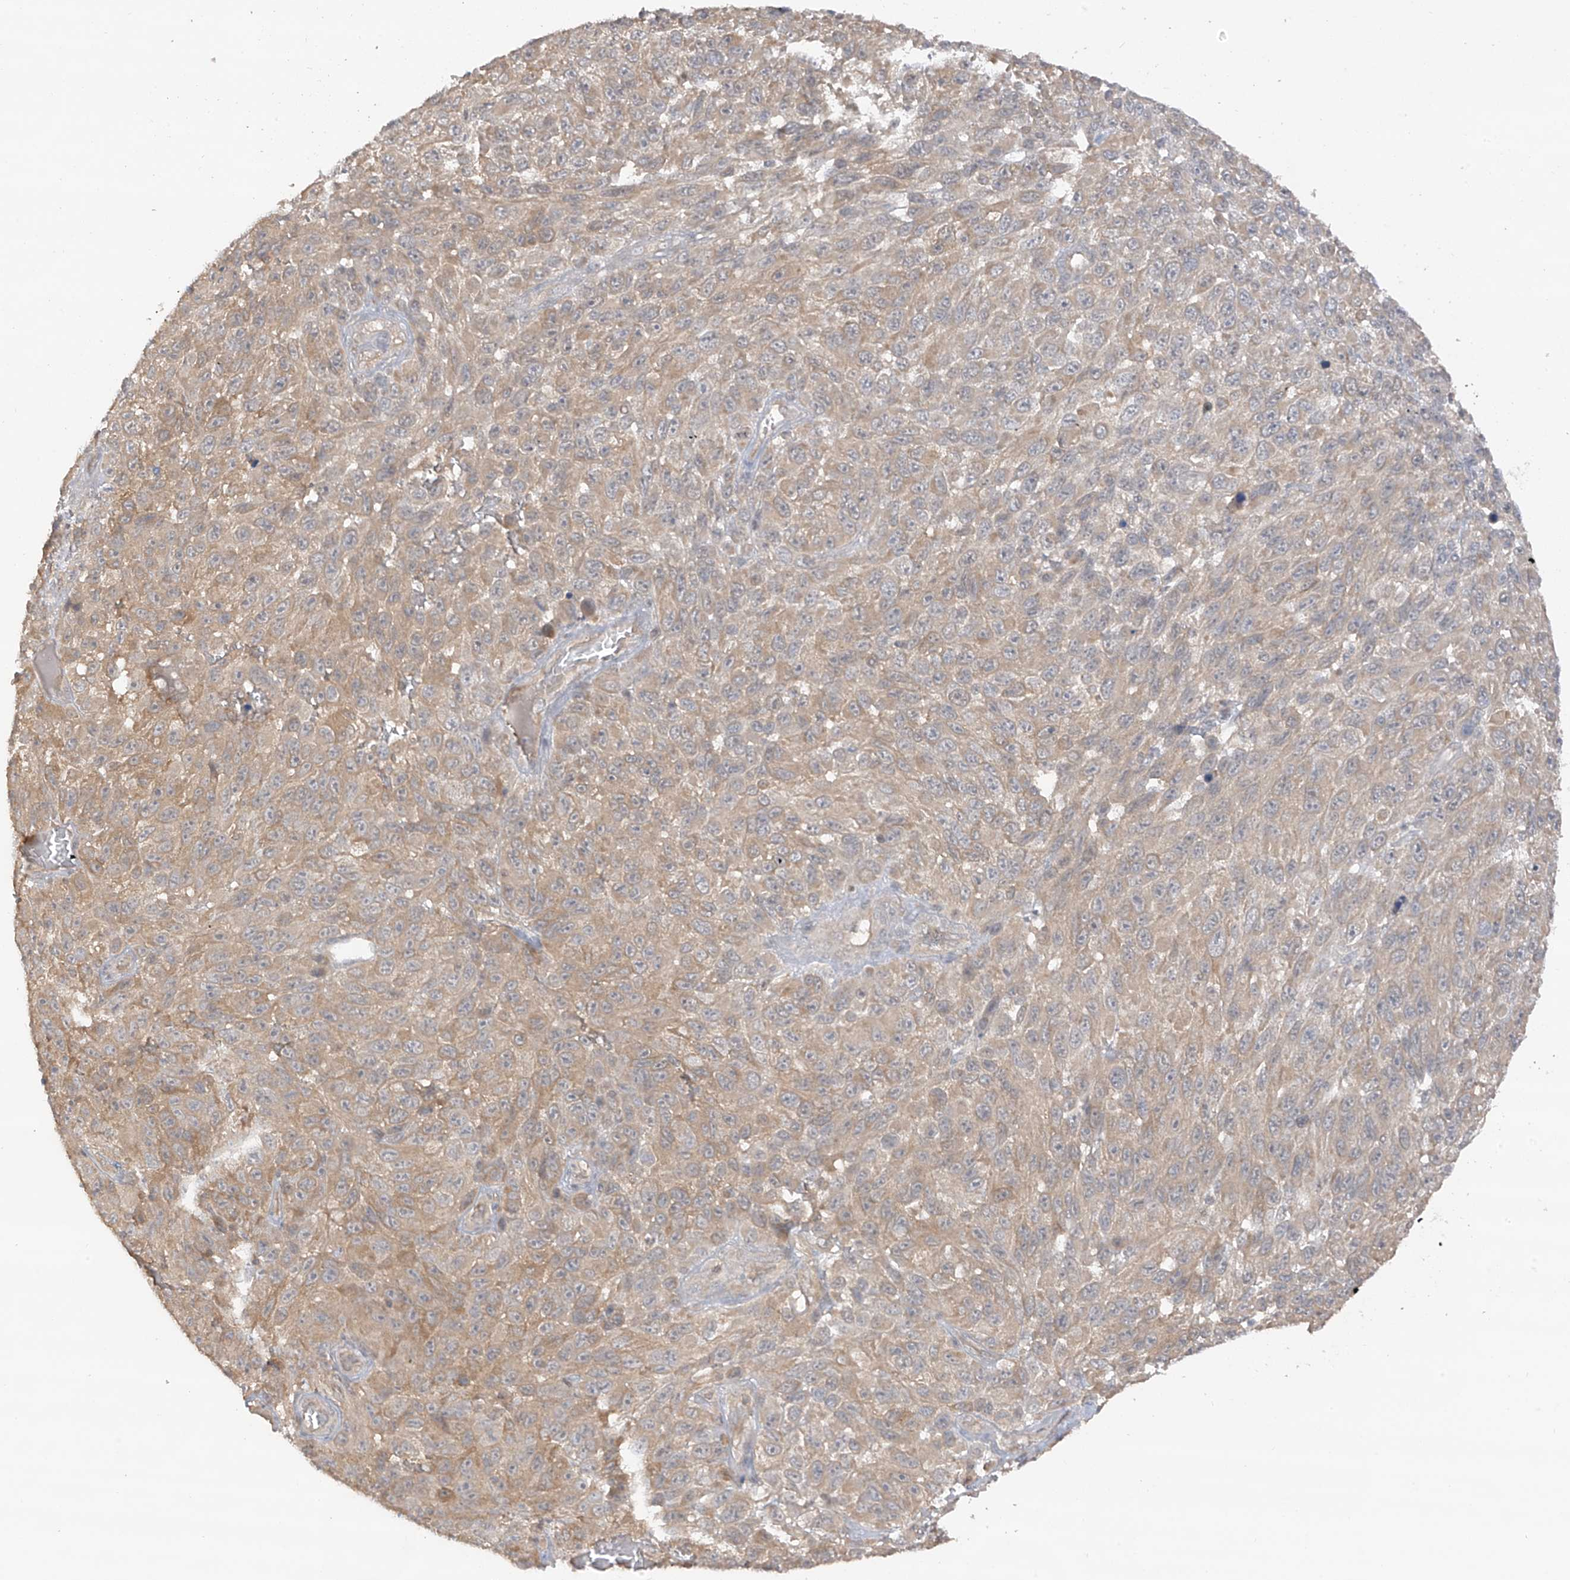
{"staining": {"intensity": "weak", "quantity": "25%-75%", "location": "cytoplasmic/membranous"}, "tissue": "melanoma", "cell_type": "Tumor cells", "image_type": "cancer", "snomed": [{"axis": "morphology", "description": "Malignant melanoma, NOS"}, {"axis": "topography", "description": "Skin"}], "caption": "Weak cytoplasmic/membranous expression is appreciated in approximately 25%-75% of tumor cells in melanoma.", "gene": "ANGEL2", "patient": {"sex": "female", "age": 94}}